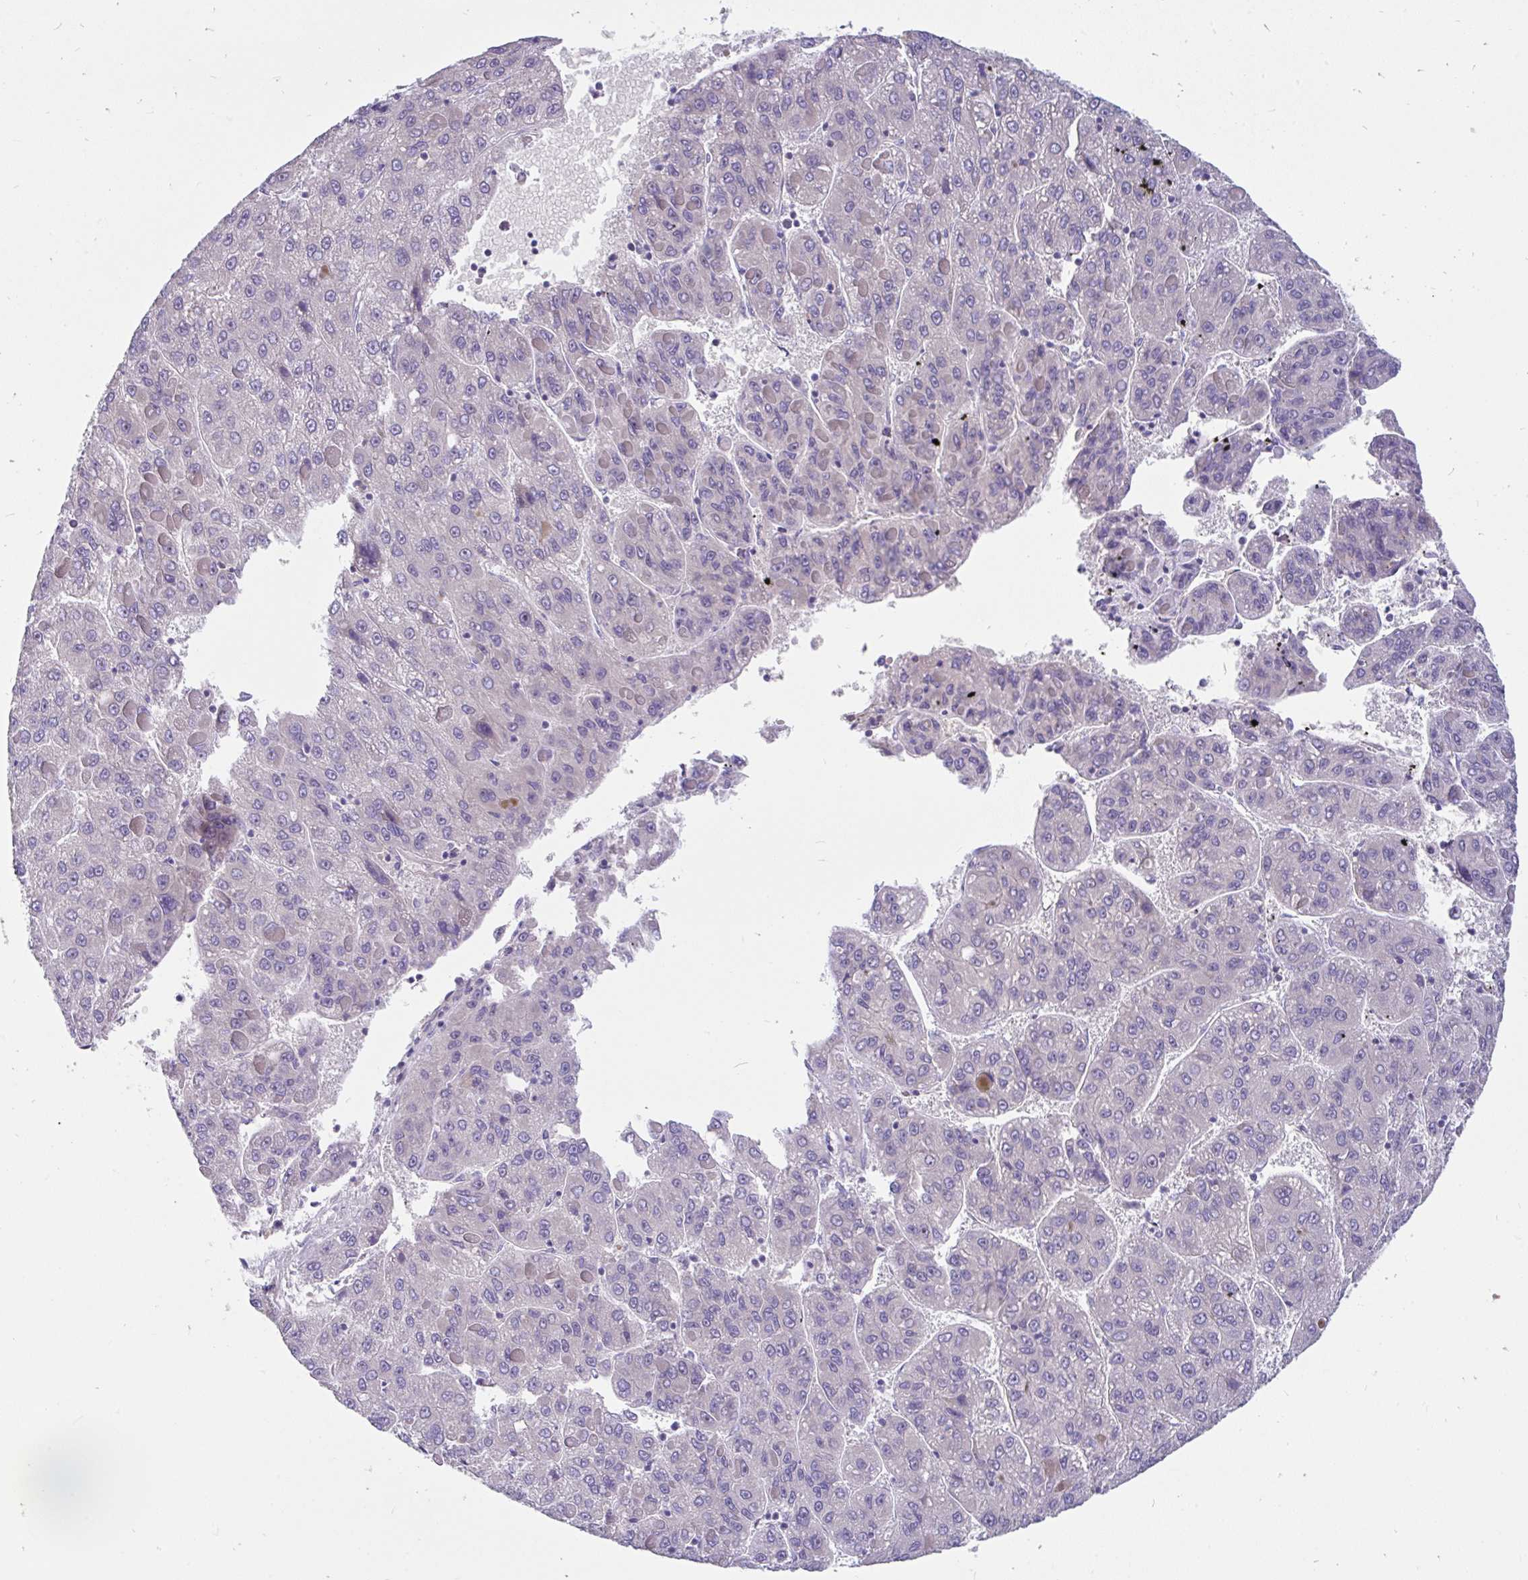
{"staining": {"intensity": "negative", "quantity": "none", "location": "none"}, "tissue": "liver cancer", "cell_type": "Tumor cells", "image_type": "cancer", "snomed": [{"axis": "morphology", "description": "Carcinoma, Hepatocellular, NOS"}, {"axis": "topography", "description": "Liver"}], "caption": "Tumor cells show no significant protein positivity in liver hepatocellular carcinoma. The staining is performed using DAB (3,3'-diaminobenzidine) brown chromogen with nuclei counter-stained in using hematoxylin.", "gene": "LRRC26", "patient": {"sex": "female", "age": 82}}